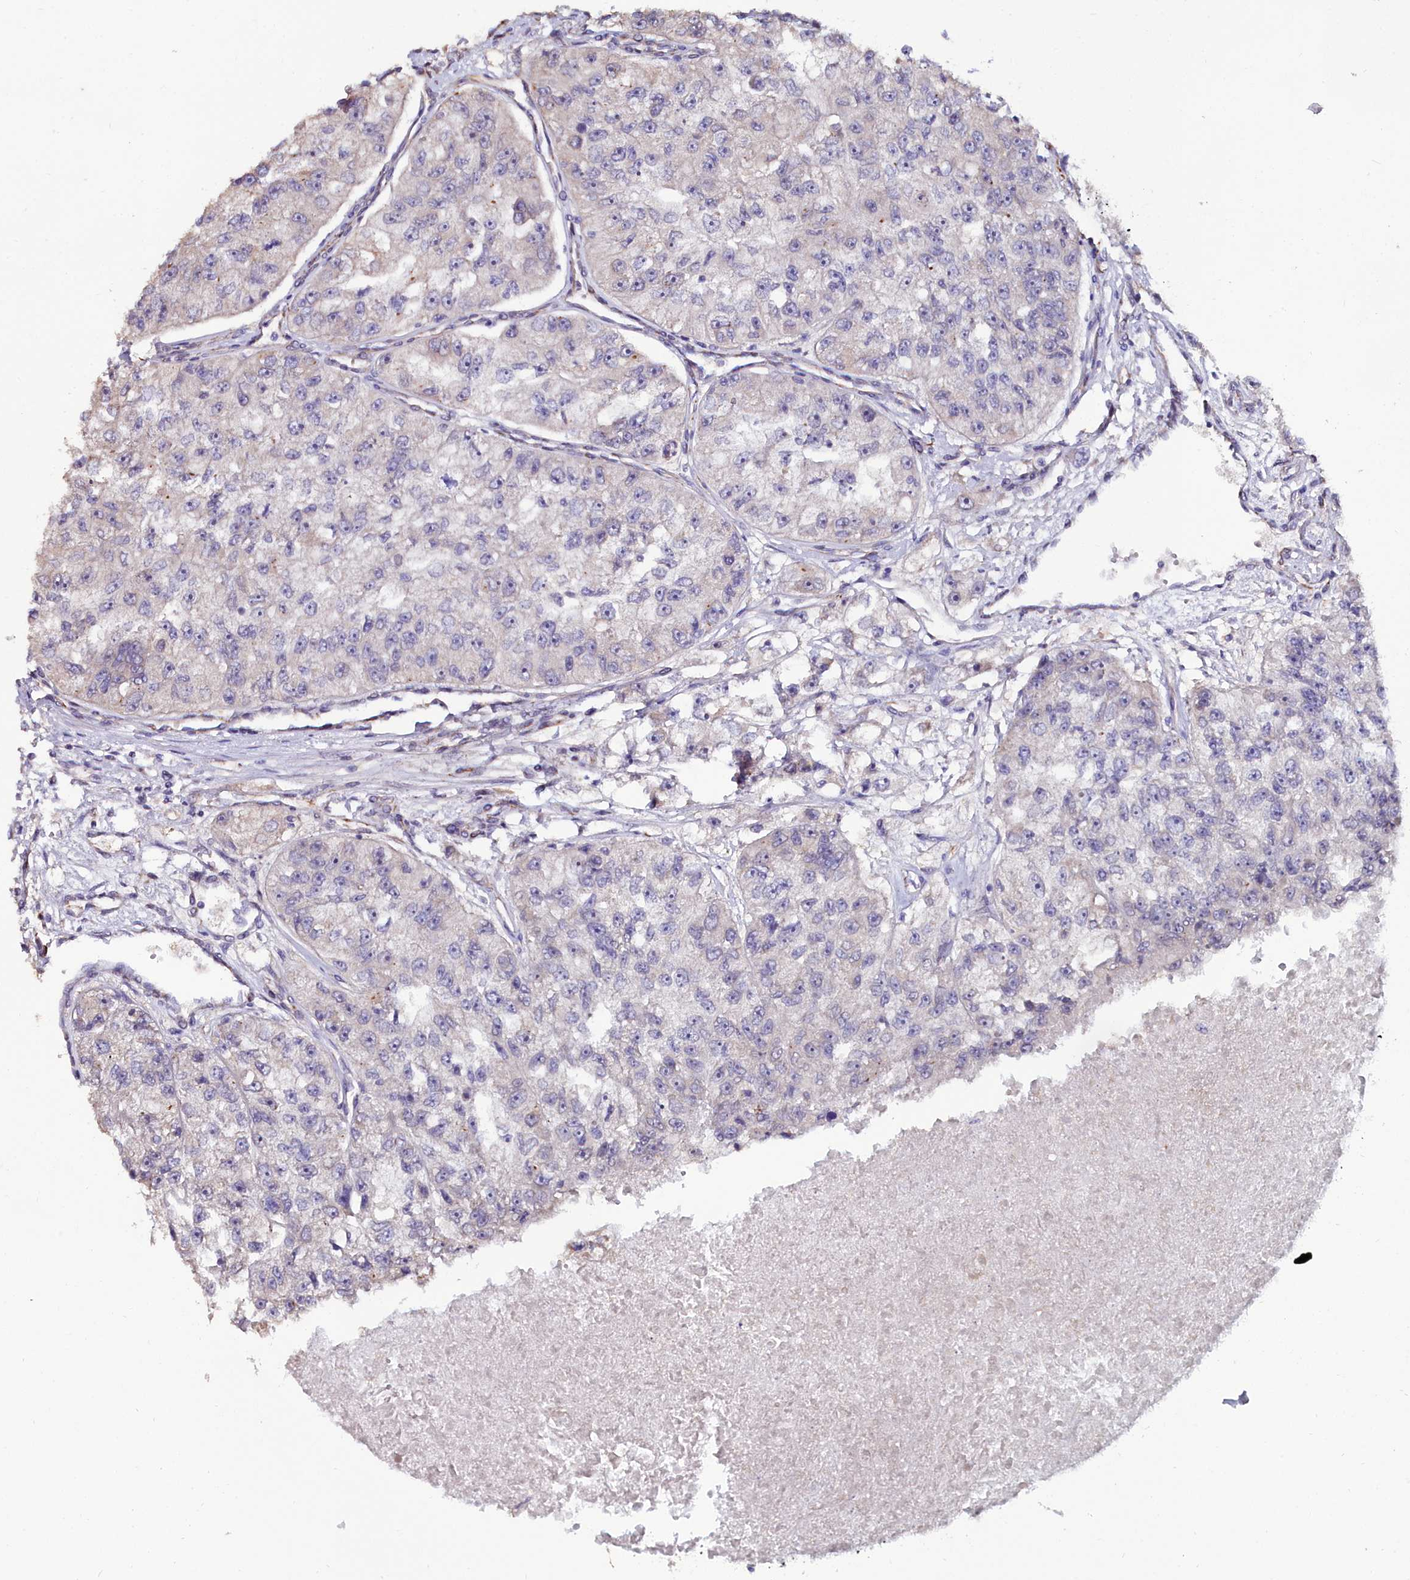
{"staining": {"intensity": "negative", "quantity": "none", "location": "none"}, "tissue": "renal cancer", "cell_type": "Tumor cells", "image_type": "cancer", "snomed": [{"axis": "morphology", "description": "Adenocarcinoma, NOS"}, {"axis": "topography", "description": "Kidney"}], "caption": "Immunohistochemistry micrograph of neoplastic tissue: human renal cancer (adenocarcinoma) stained with DAB exhibits no significant protein expression in tumor cells.", "gene": "C4orf19", "patient": {"sex": "male", "age": 63}}